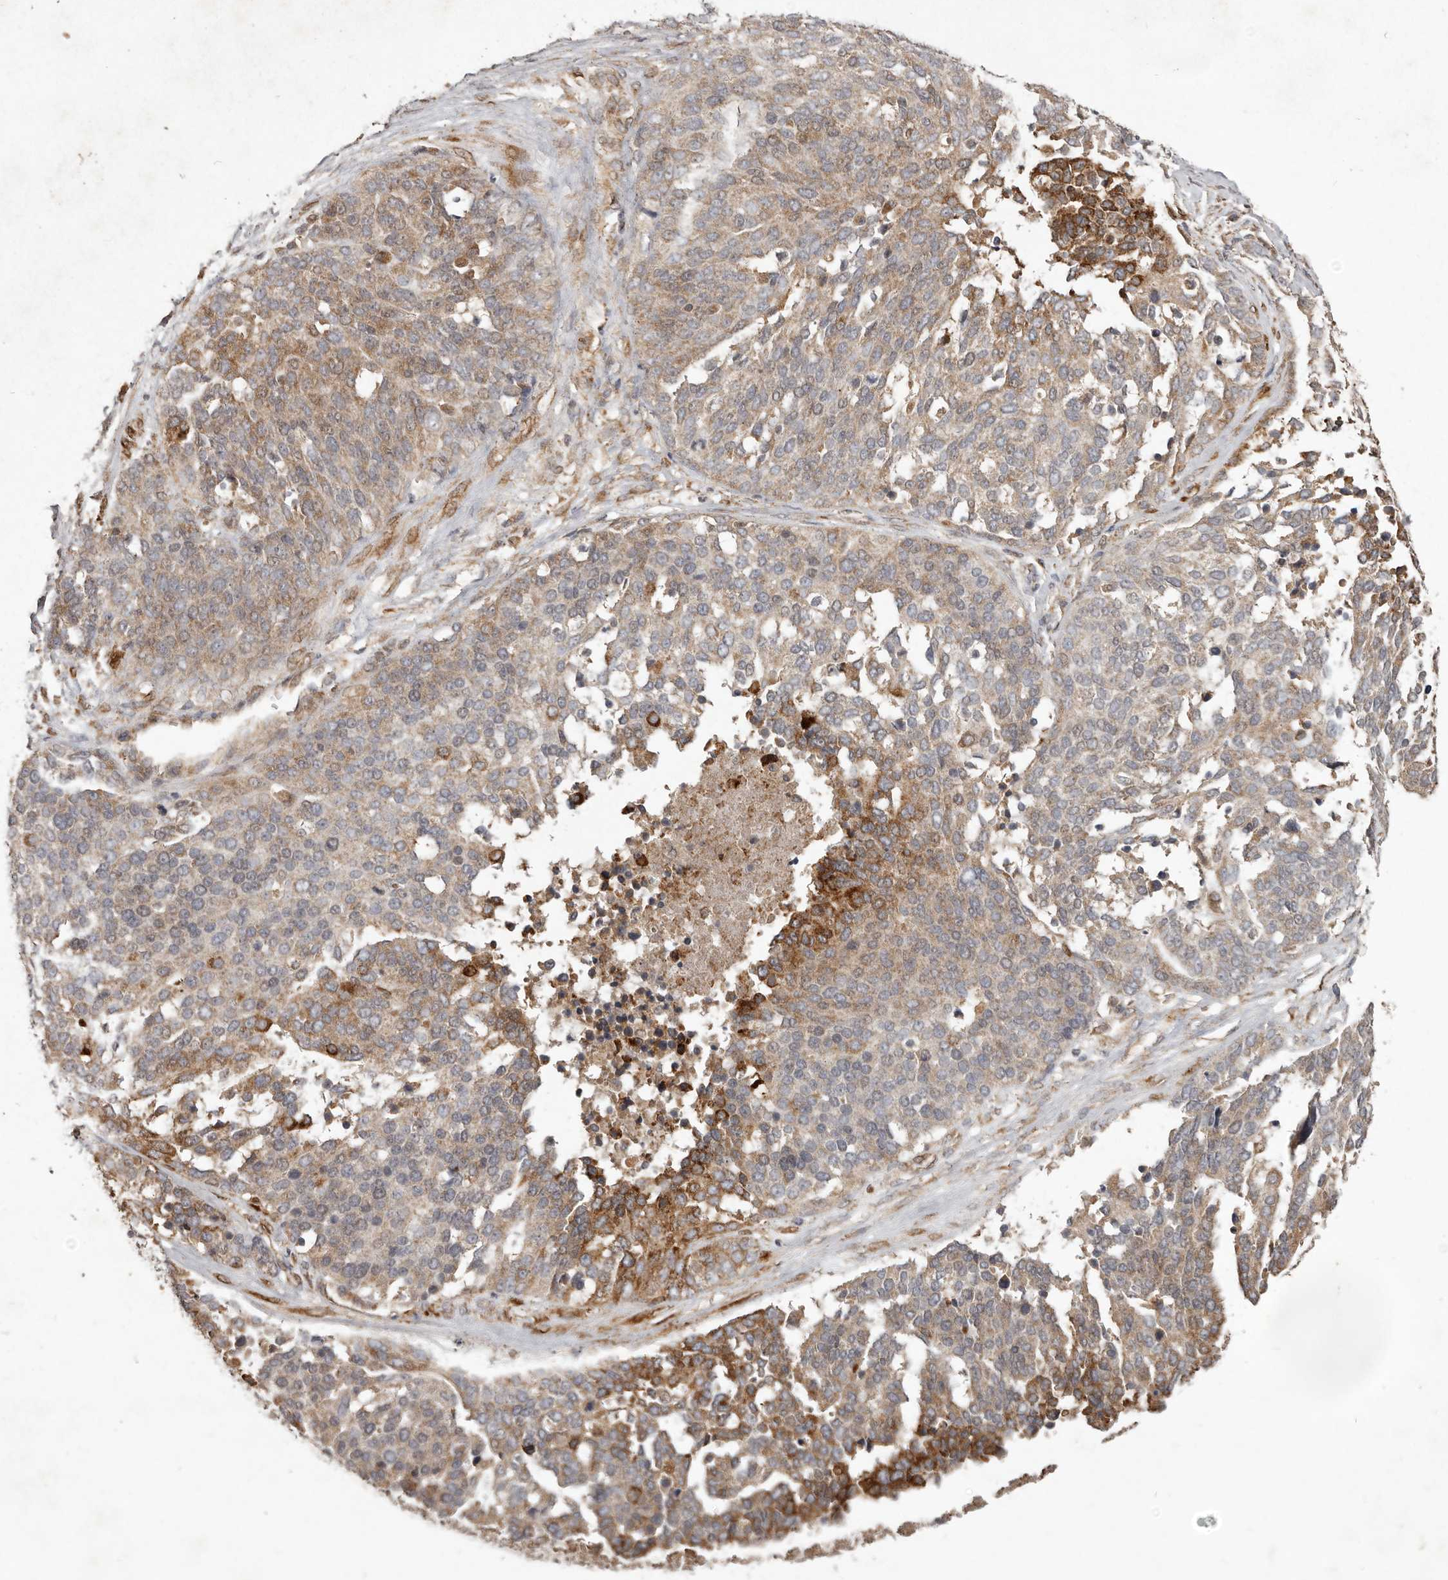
{"staining": {"intensity": "moderate", "quantity": "25%-75%", "location": "cytoplasmic/membranous"}, "tissue": "ovarian cancer", "cell_type": "Tumor cells", "image_type": "cancer", "snomed": [{"axis": "morphology", "description": "Cystadenocarcinoma, serous, NOS"}, {"axis": "topography", "description": "Ovary"}], "caption": "Protein expression by IHC reveals moderate cytoplasmic/membranous expression in approximately 25%-75% of tumor cells in serous cystadenocarcinoma (ovarian).", "gene": "PLOD2", "patient": {"sex": "female", "age": 44}}